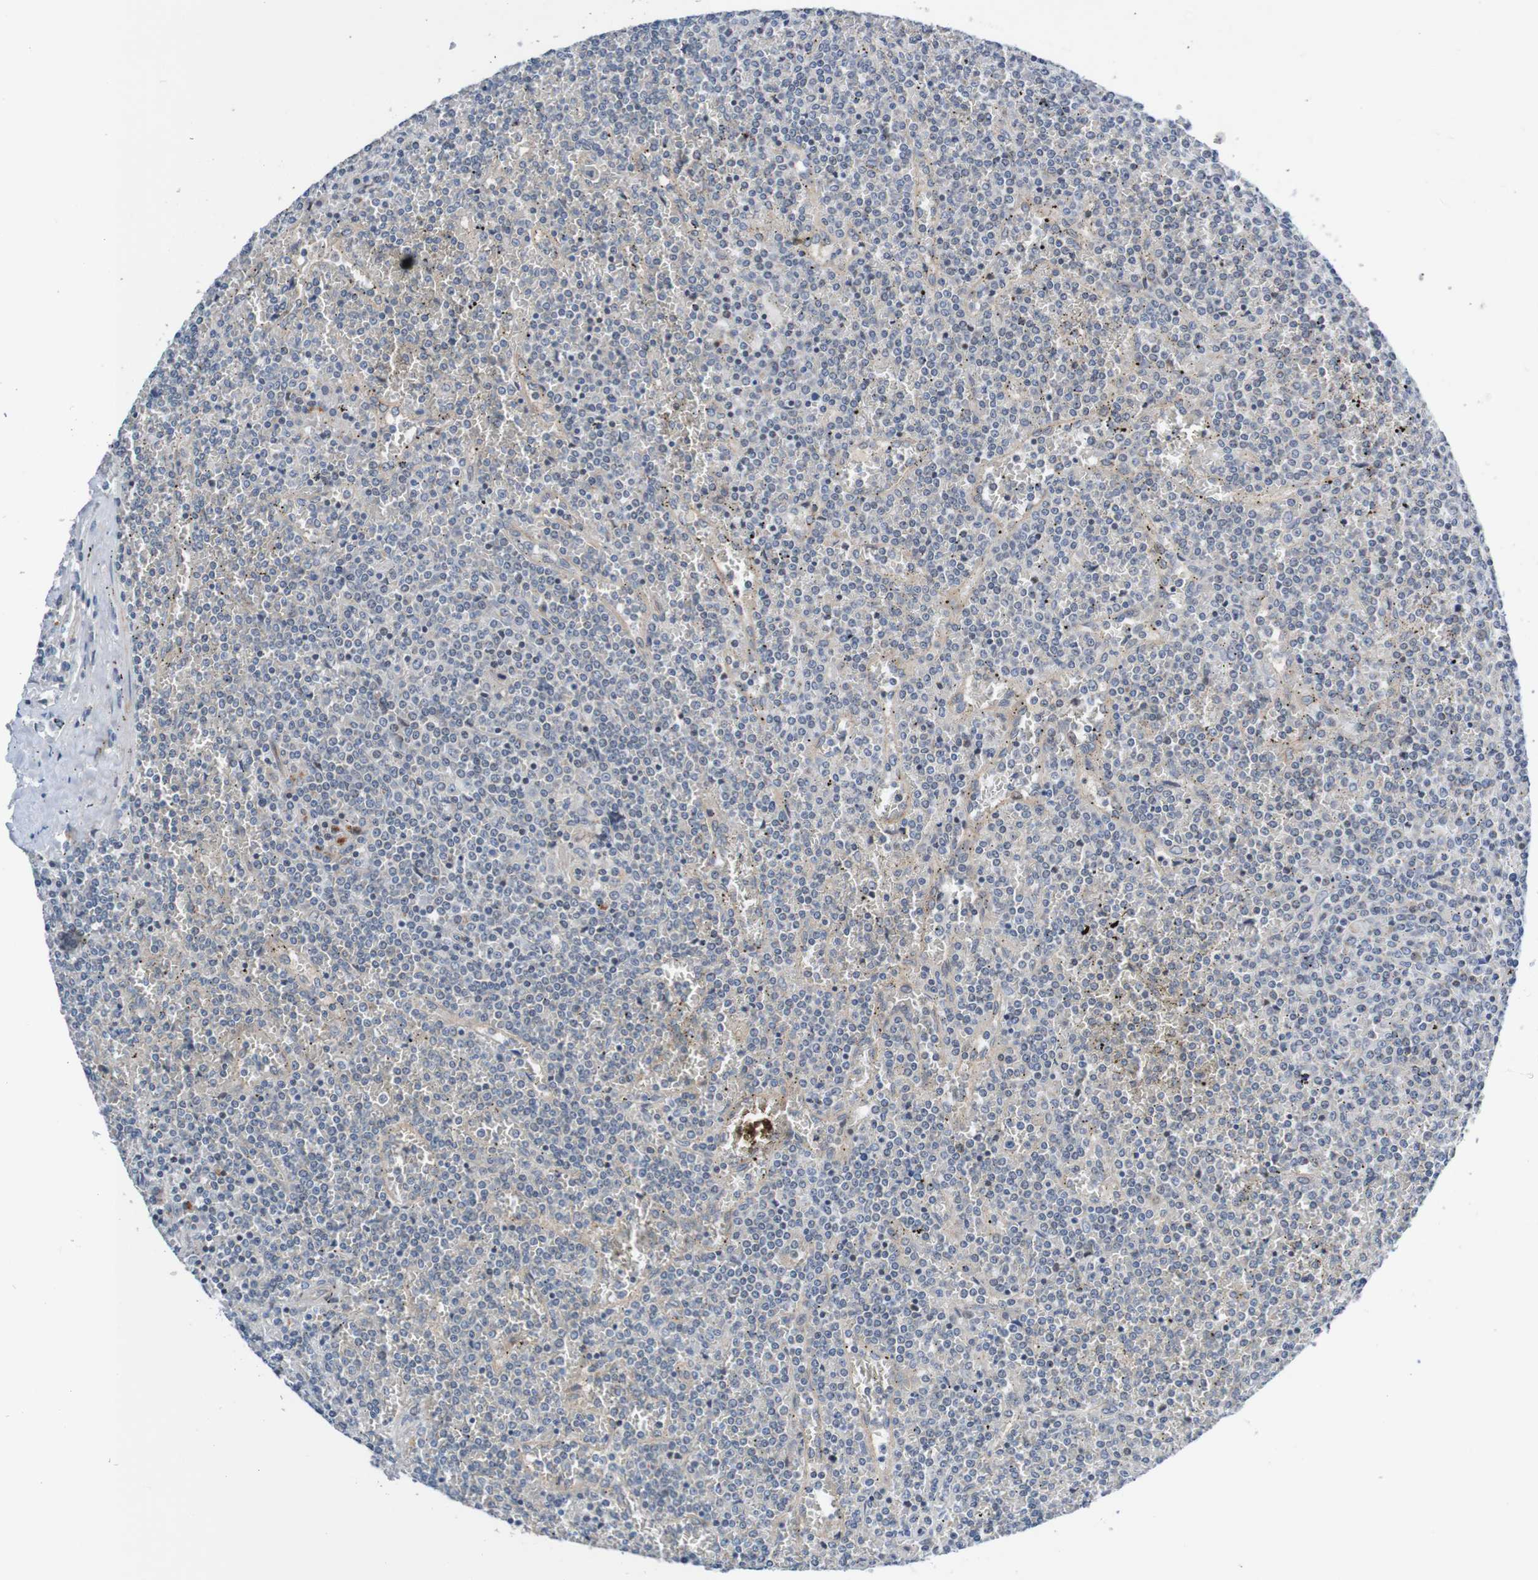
{"staining": {"intensity": "negative", "quantity": "none", "location": "none"}, "tissue": "lymphoma", "cell_type": "Tumor cells", "image_type": "cancer", "snomed": [{"axis": "morphology", "description": "Malignant lymphoma, non-Hodgkin's type, Low grade"}, {"axis": "topography", "description": "Spleen"}], "caption": "Immunohistochemistry of human low-grade malignant lymphoma, non-Hodgkin's type demonstrates no expression in tumor cells.", "gene": "CPED1", "patient": {"sex": "female", "age": 19}}